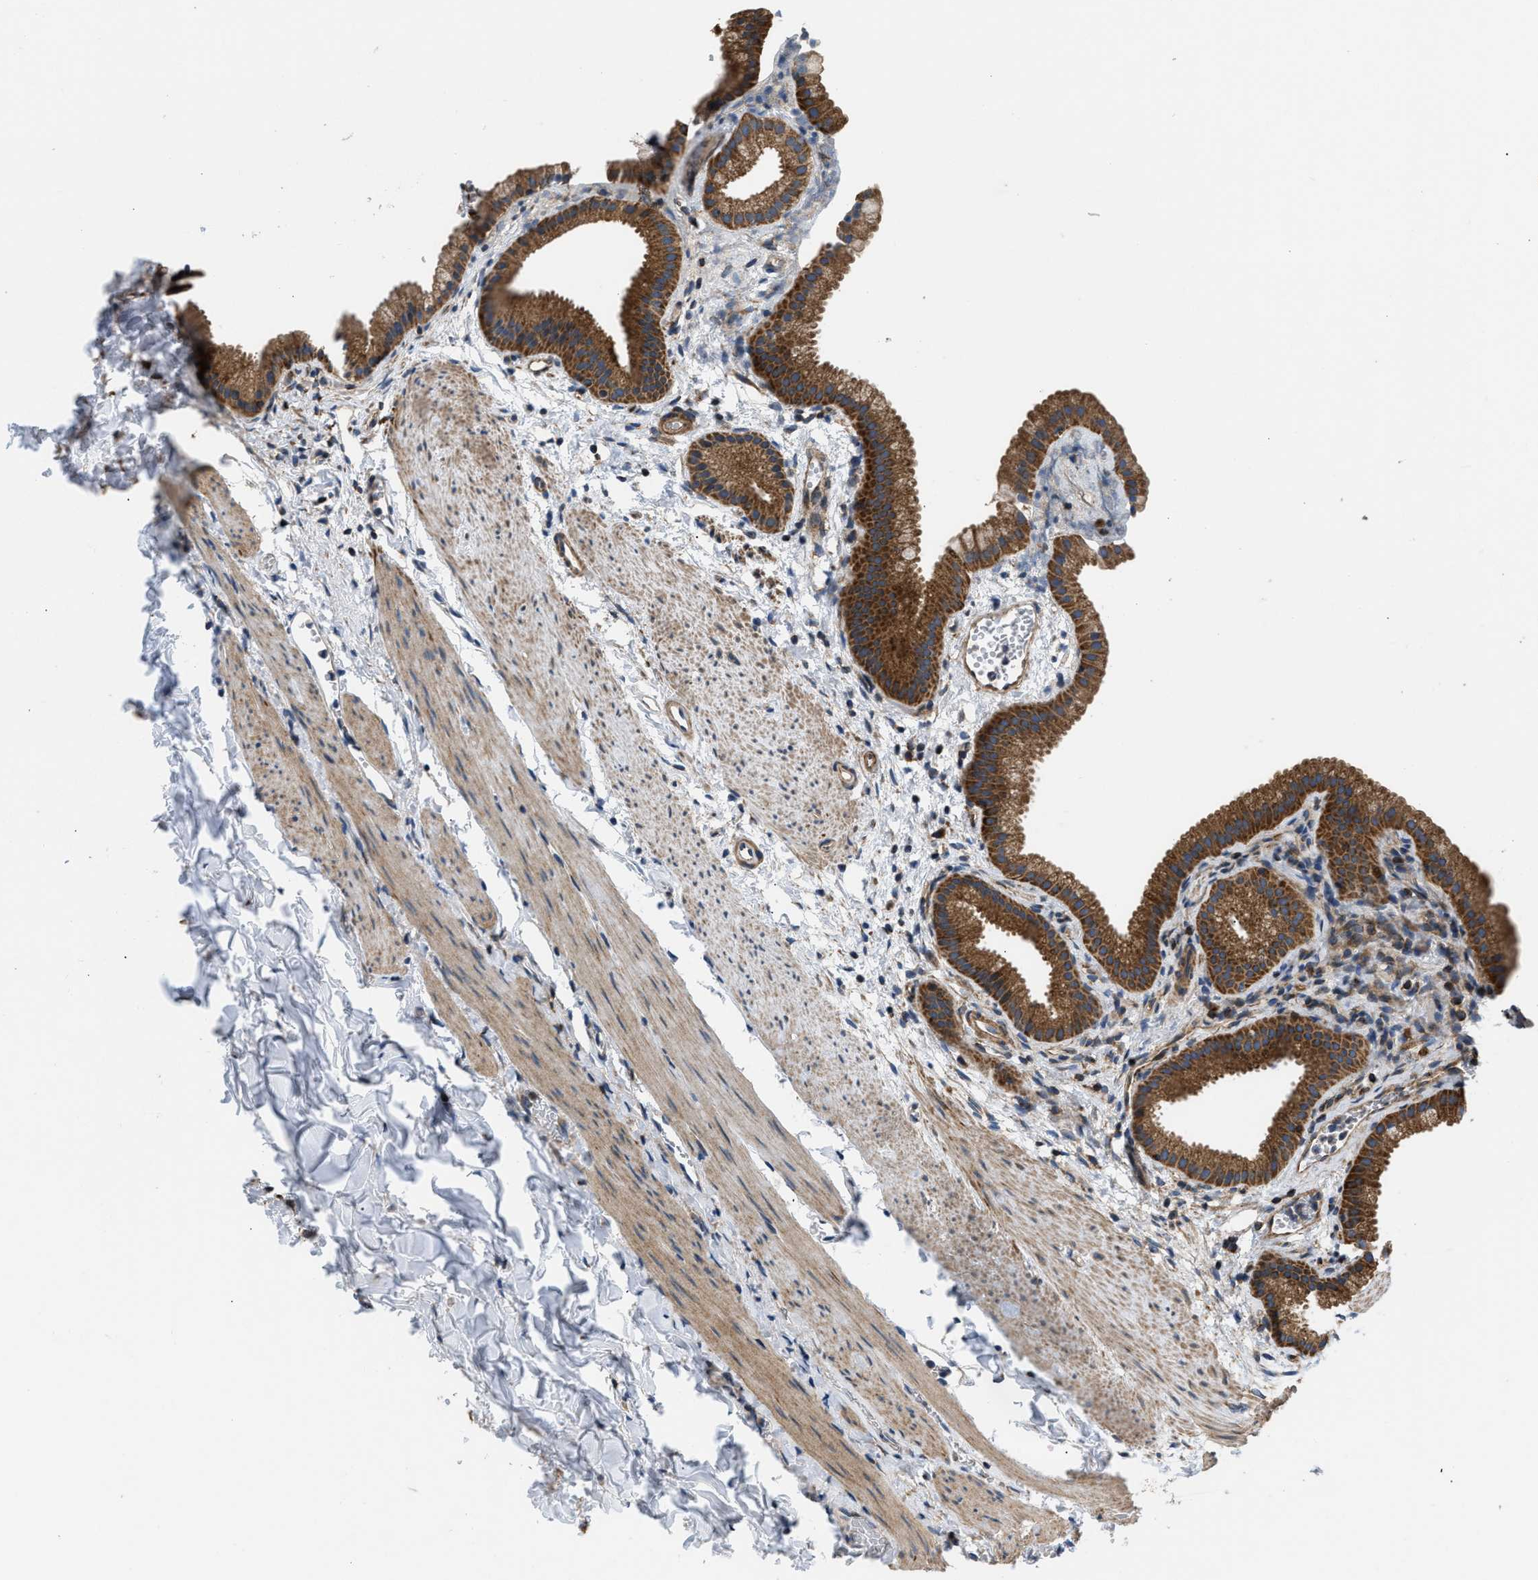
{"staining": {"intensity": "strong", "quantity": ">75%", "location": "cytoplasmic/membranous"}, "tissue": "gallbladder", "cell_type": "Glandular cells", "image_type": "normal", "snomed": [{"axis": "morphology", "description": "Normal tissue, NOS"}, {"axis": "topography", "description": "Gallbladder"}], "caption": "Immunohistochemical staining of benign gallbladder exhibits >75% levels of strong cytoplasmic/membranous protein staining in approximately >75% of glandular cells.", "gene": "OPTN", "patient": {"sex": "female", "age": 64}}